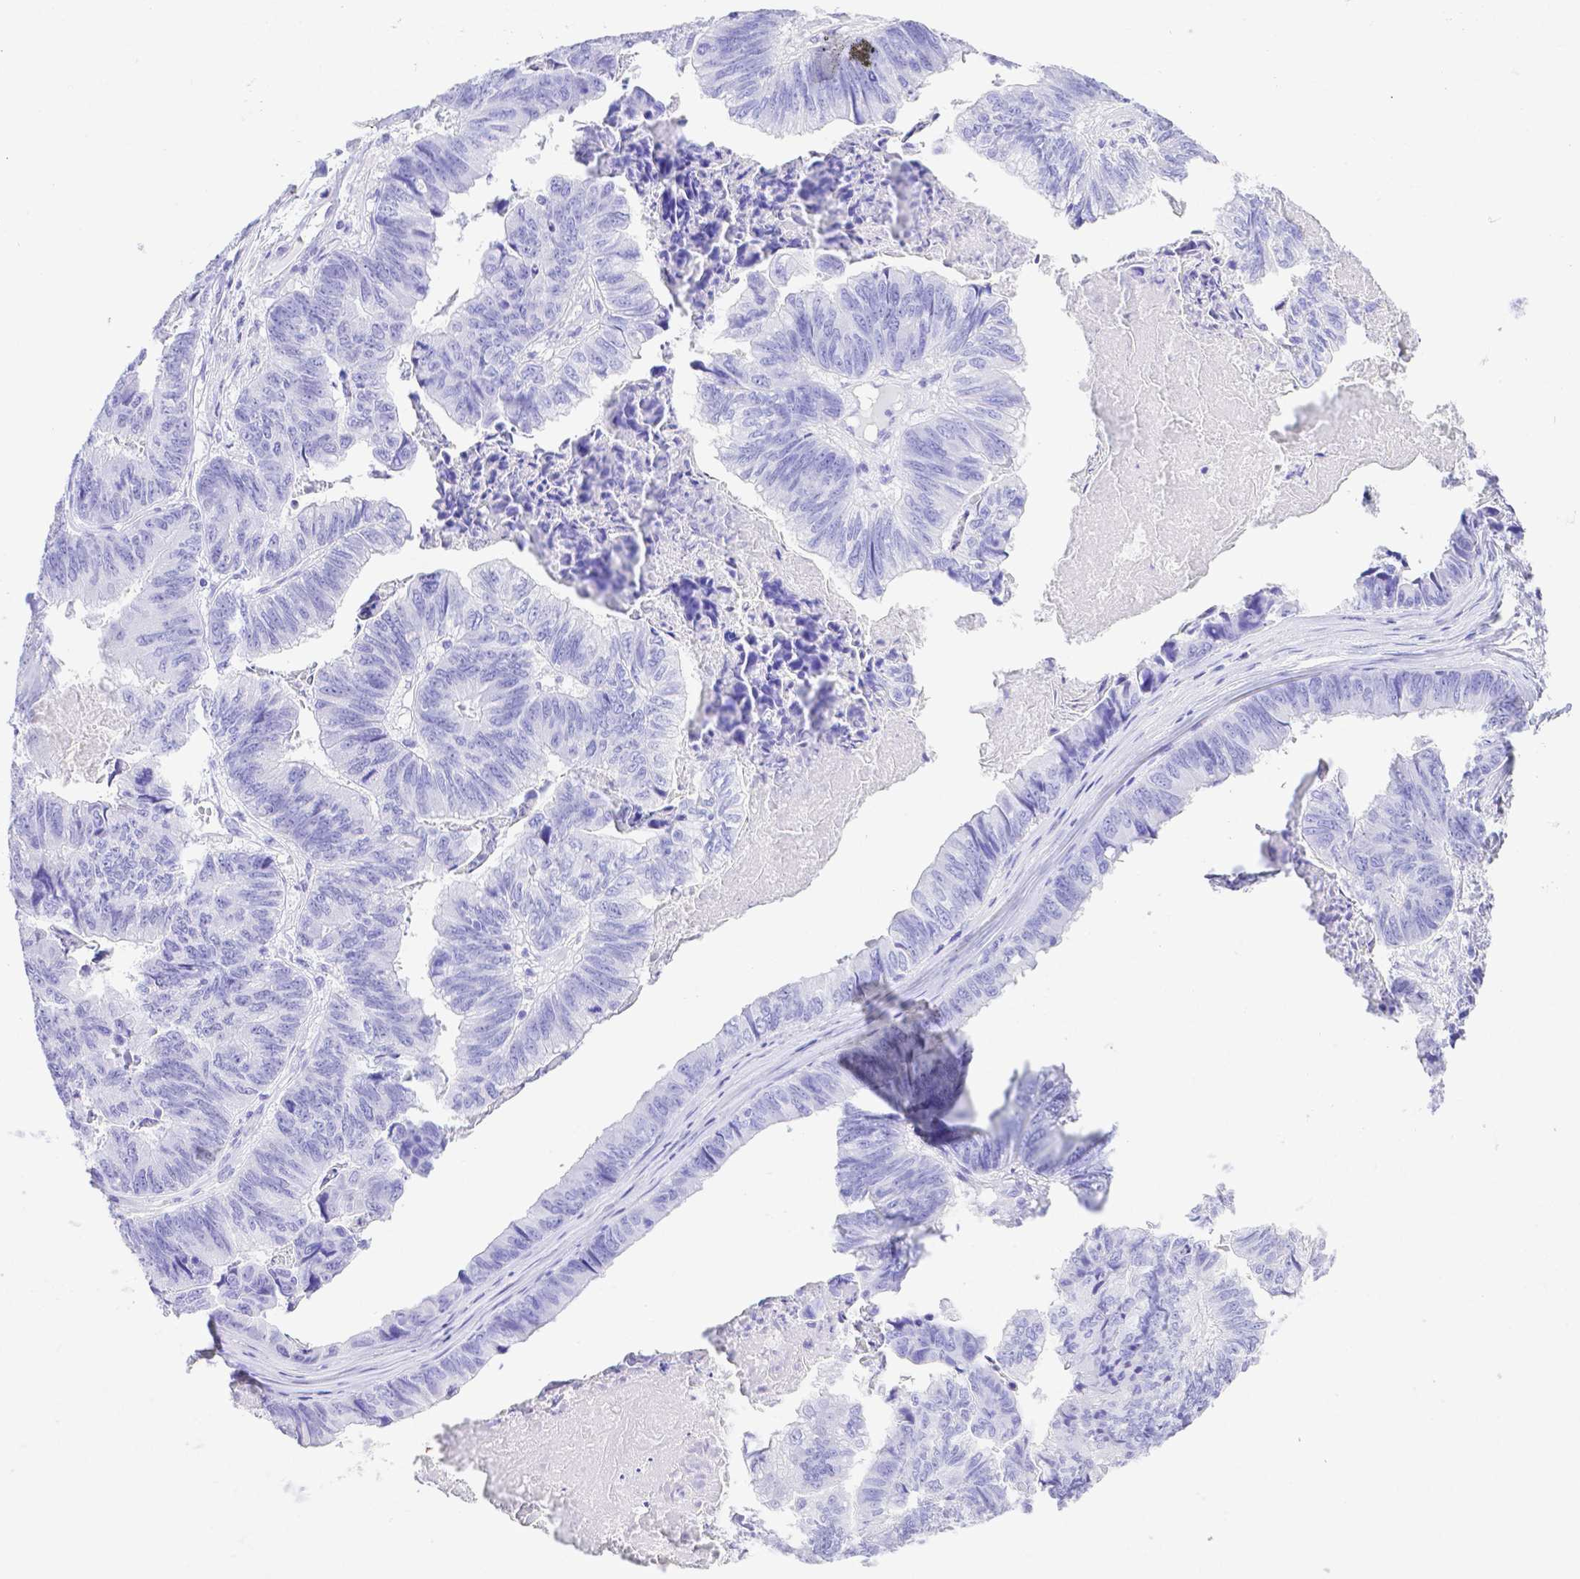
{"staining": {"intensity": "negative", "quantity": "none", "location": "none"}, "tissue": "stomach cancer", "cell_type": "Tumor cells", "image_type": "cancer", "snomed": [{"axis": "morphology", "description": "Adenocarcinoma, NOS"}, {"axis": "topography", "description": "Stomach, lower"}], "caption": "Stomach adenocarcinoma was stained to show a protein in brown. There is no significant positivity in tumor cells.", "gene": "SMR3A", "patient": {"sex": "male", "age": 77}}